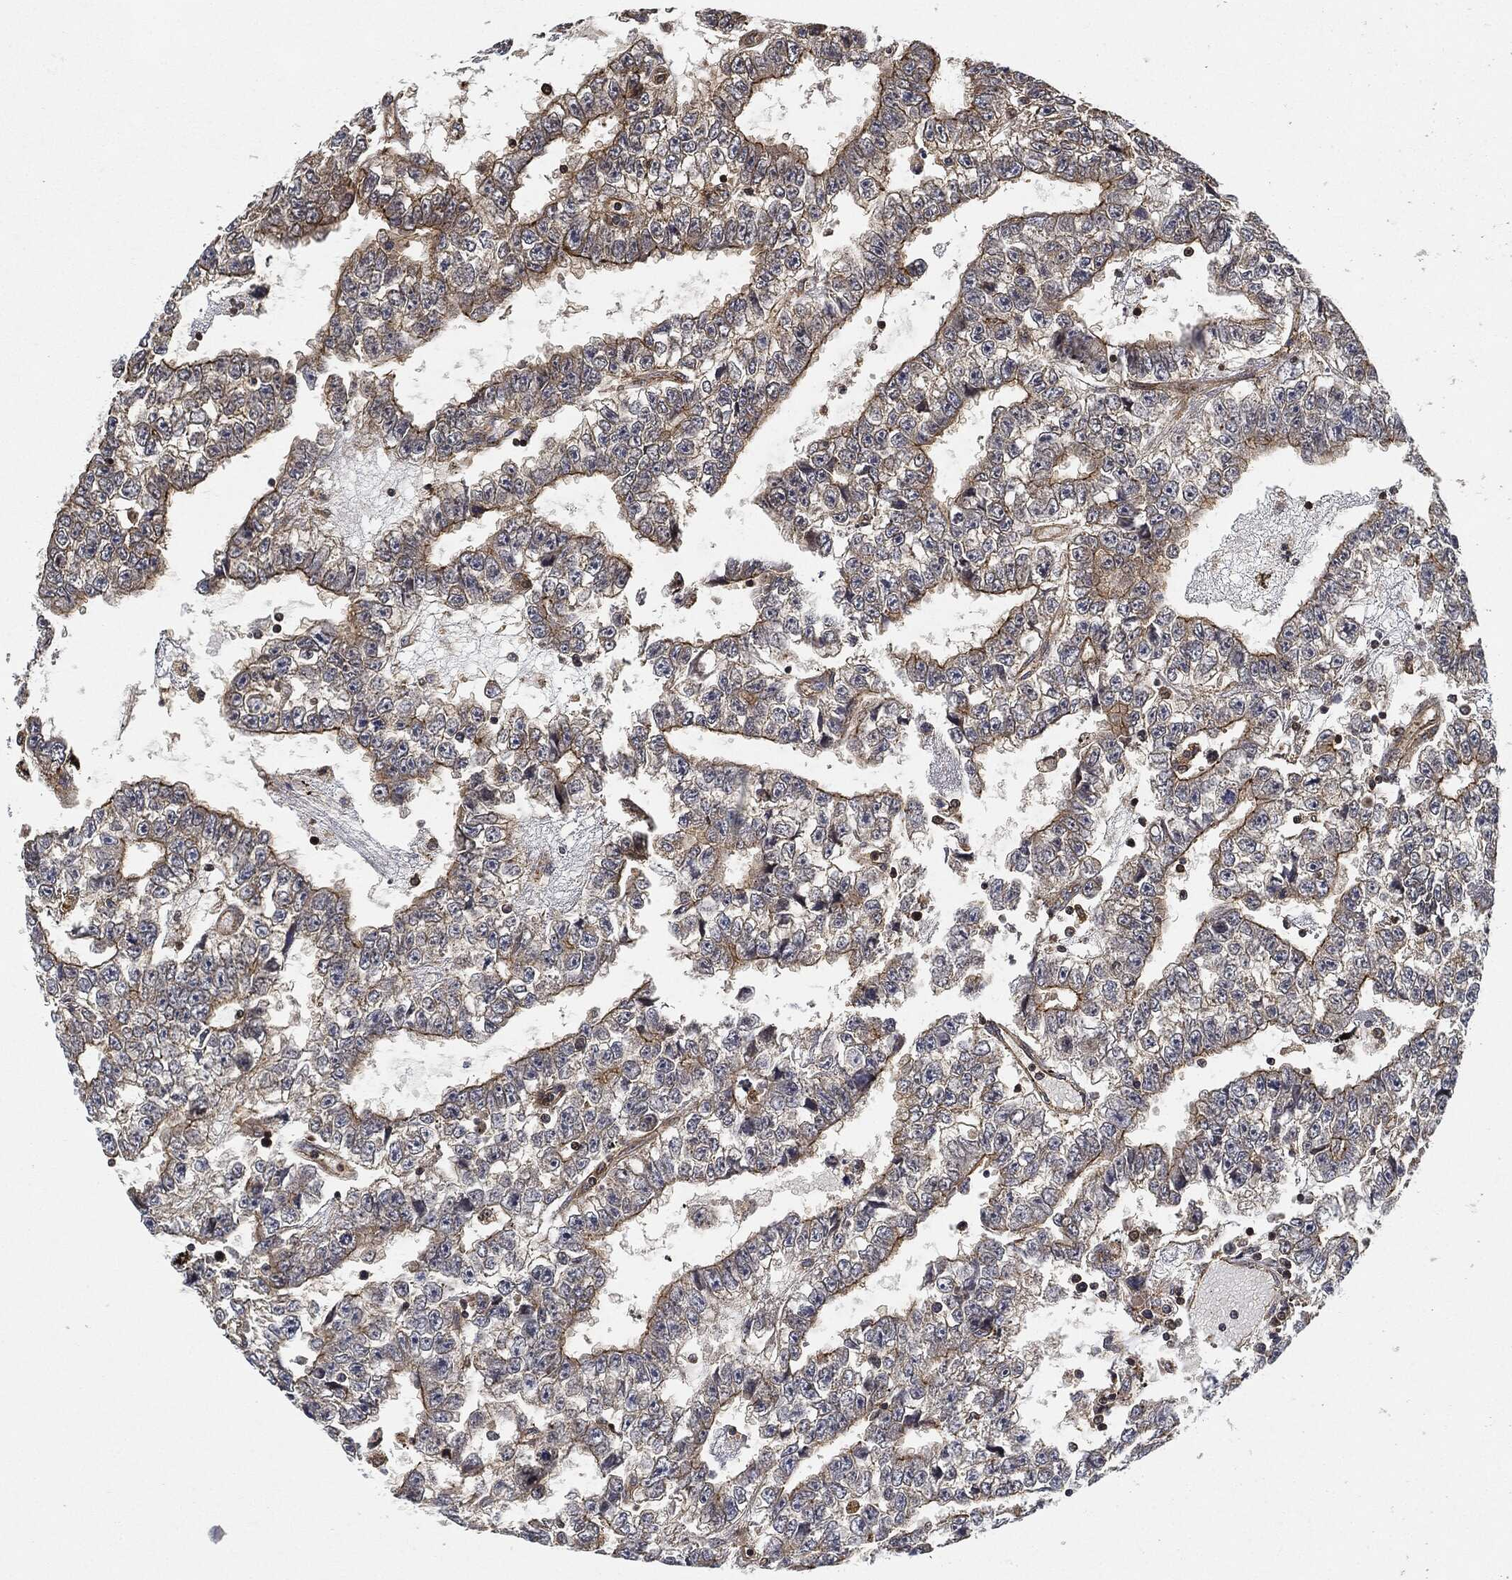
{"staining": {"intensity": "strong", "quantity": "25%-75%", "location": "cytoplasmic/membranous"}, "tissue": "testis cancer", "cell_type": "Tumor cells", "image_type": "cancer", "snomed": [{"axis": "morphology", "description": "Carcinoma, Embryonal, NOS"}, {"axis": "topography", "description": "Testis"}], "caption": "This micrograph displays embryonal carcinoma (testis) stained with immunohistochemistry to label a protein in brown. The cytoplasmic/membranous of tumor cells show strong positivity for the protein. Nuclei are counter-stained blue.", "gene": "MAP3K3", "patient": {"sex": "male", "age": 25}}